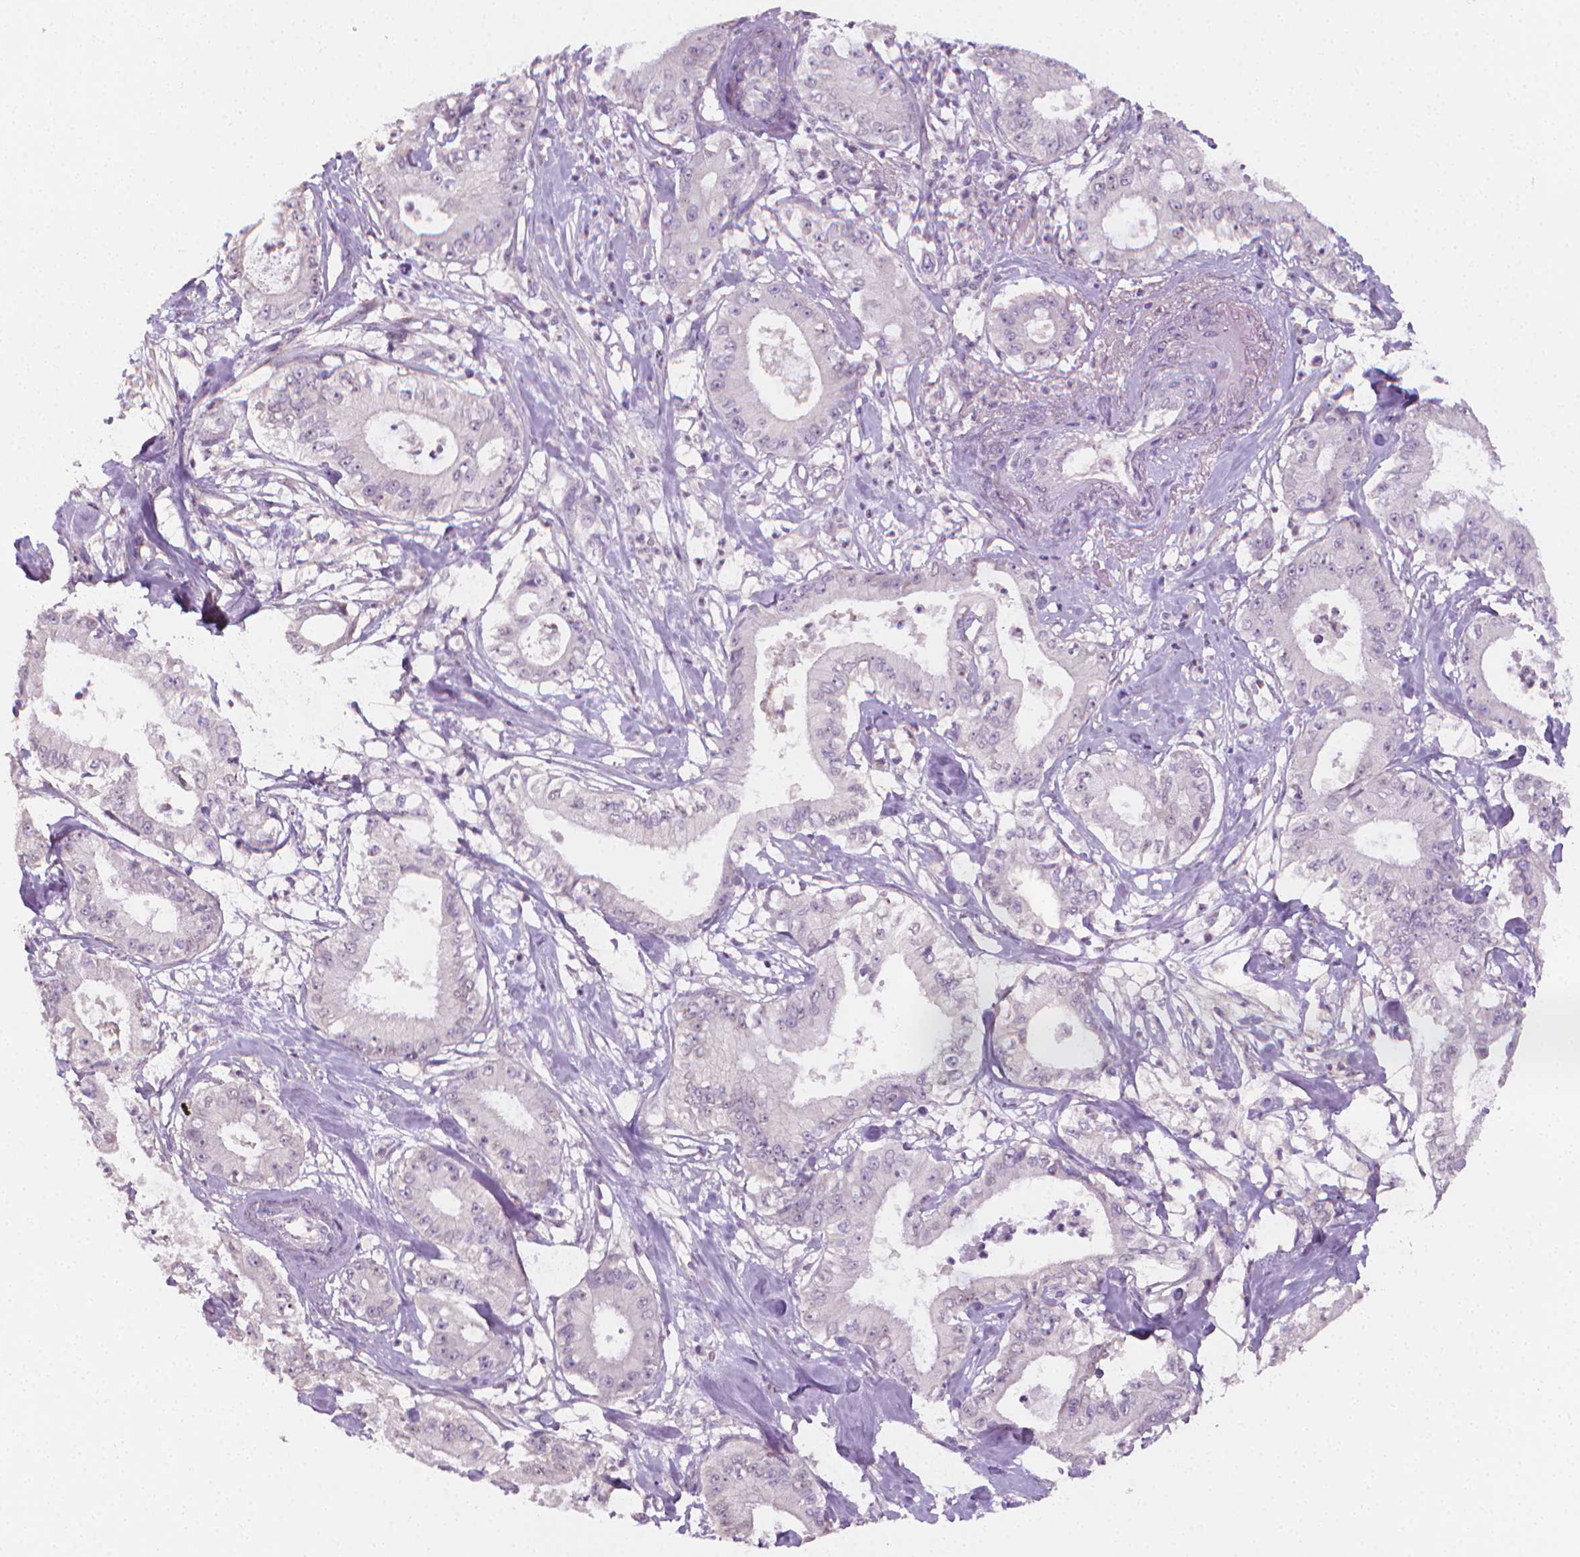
{"staining": {"intensity": "negative", "quantity": "none", "location": "none"}, "tissue": "pancreatic cancer", "cell_type": "Tumor cells", "image_type": "cancer", "snomed": [{"axis": "morphology", "description": "Adenocarcinoma, NOS"}, {"axis": "topography", "description": "Pancreas"}], "caption": "Immunohistochemical staining of human adenocarcinoma (pancreatic) displays no significant expression in tumor cells.", "gene": "NCAN", "patient": {"sex": "male", "age": 71}}